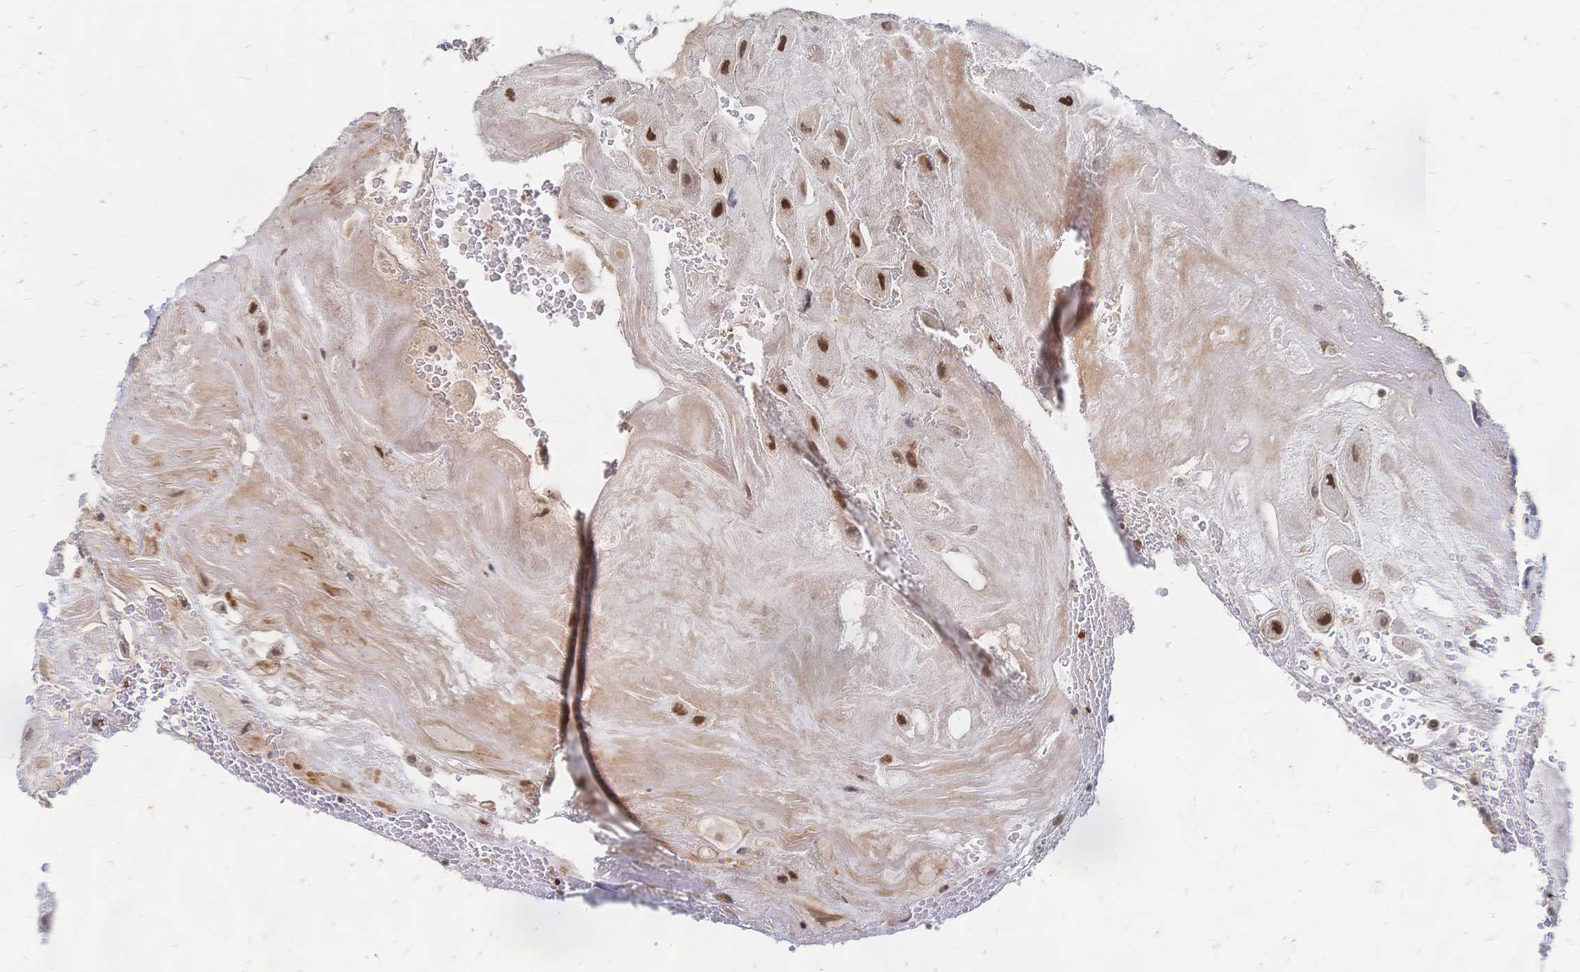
{"staining": {"intensity": "strong", "quantity": ">75%", "location": "nuclear"}, "tissue": "placenta", "cell_type": "Decidual cells", "image_type": "normal", "snomed": [{"axis": "morphology", "description": "Normal tissue, NOS"}, {"axis": "topography", "description": "Placenta"}], "caption": "Protein expression analysis of benign human placenta reveals strong nuclear expression in about >75% of decidual cells.", "gene": "NELFA", "patient": {"sex": "female", "age": 32}}